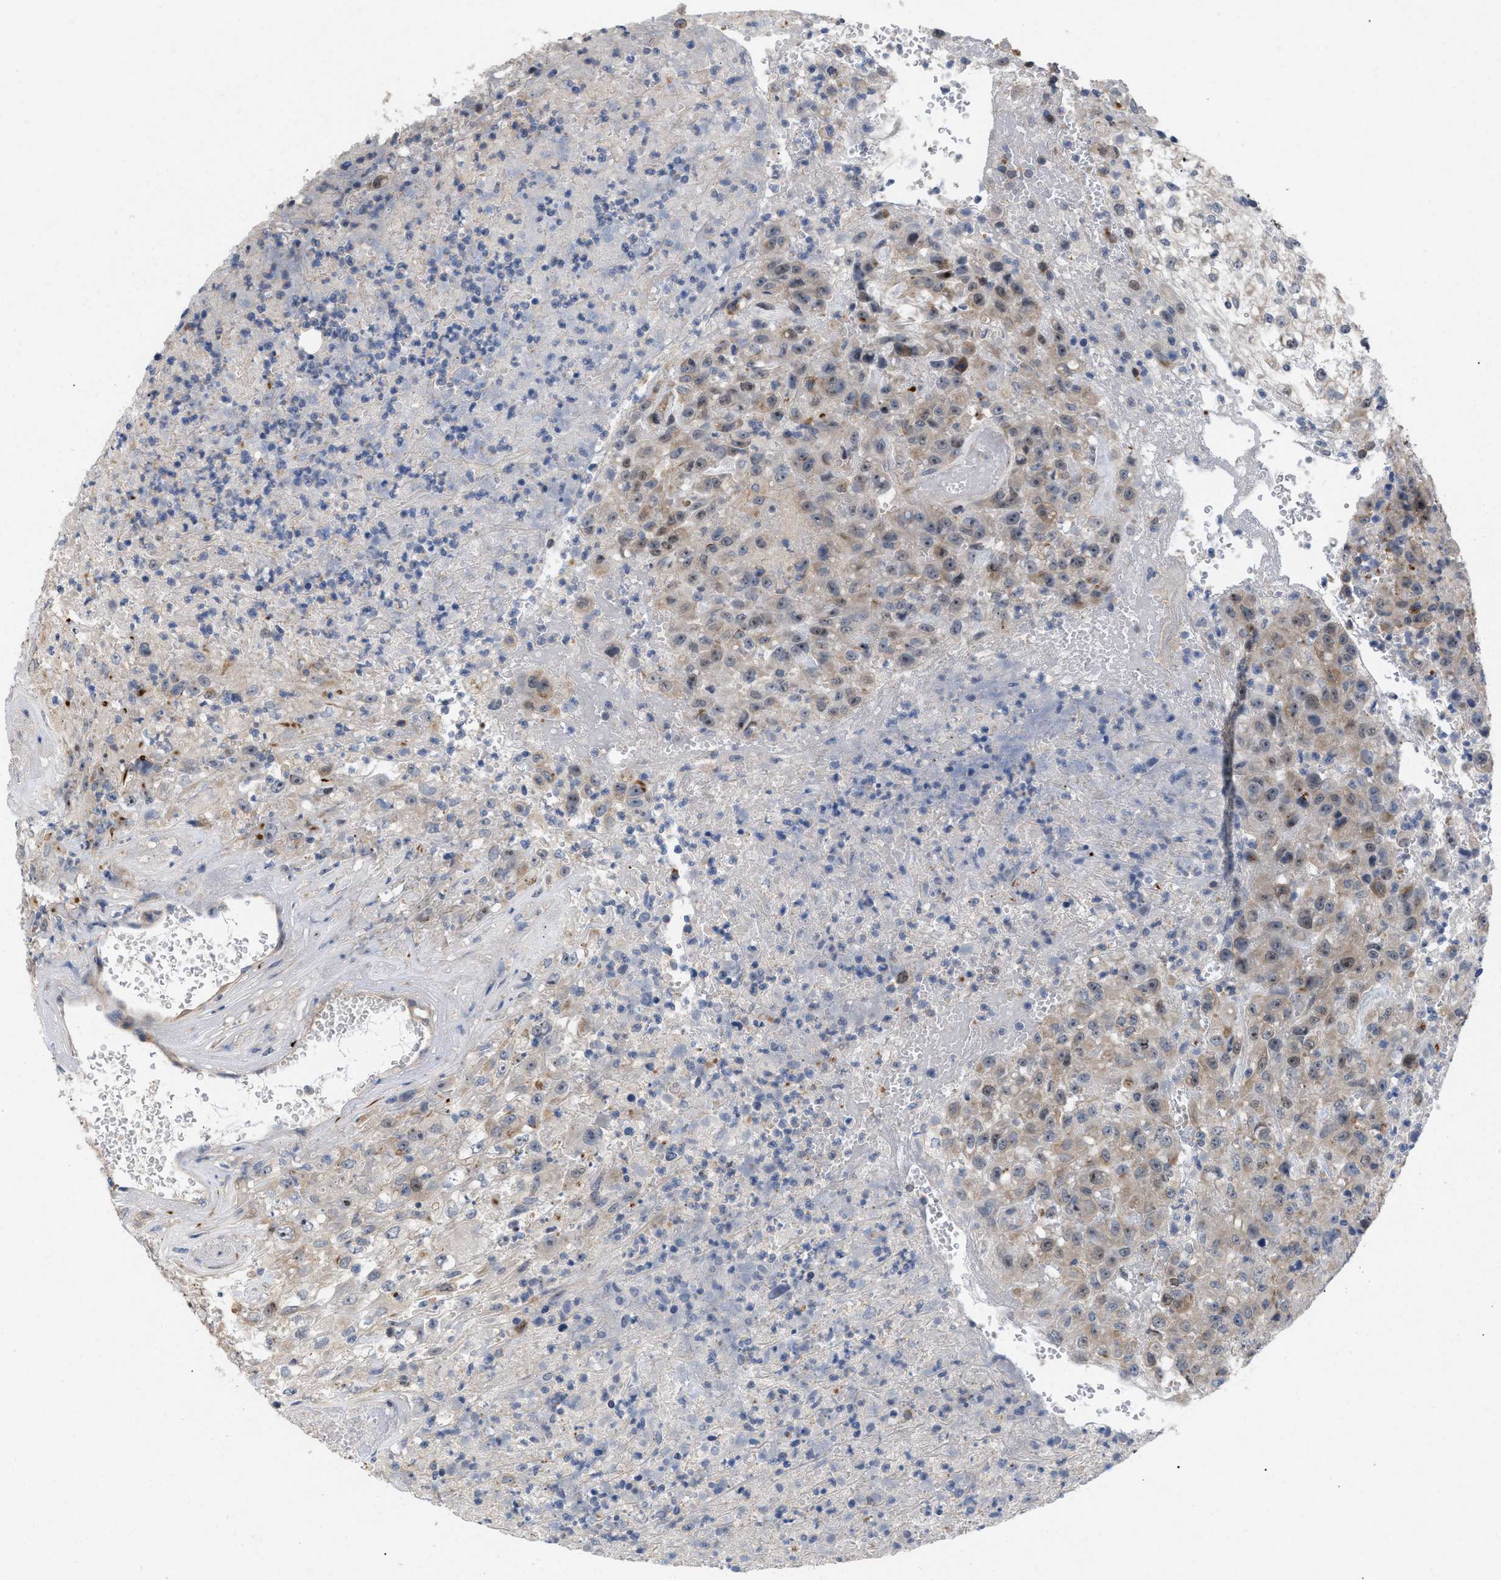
{"staining": {"intensity": "weak", "quantity": ">75%", "location": "cytoplasmic/membranous"}, "tissue": "urothelial cancer", "cell_type": "Tumor cells", "image_type": "cancer", "snomed": [{"axis": "morphology", "description": "Urothelial carcinoma, High grade"}, {"axis": "topography", "description": "Urinary bladder"}], "caption": "Protein staining of urothelial cancer tissue shows weak cytoplasmic/membranous positivity in about >75% of tumor cells. (brown staining indicates protein expression, while blue staining denotes nuclei).", "gene": "GLOD4", "patient": {"sex": "male", "age": 46}}